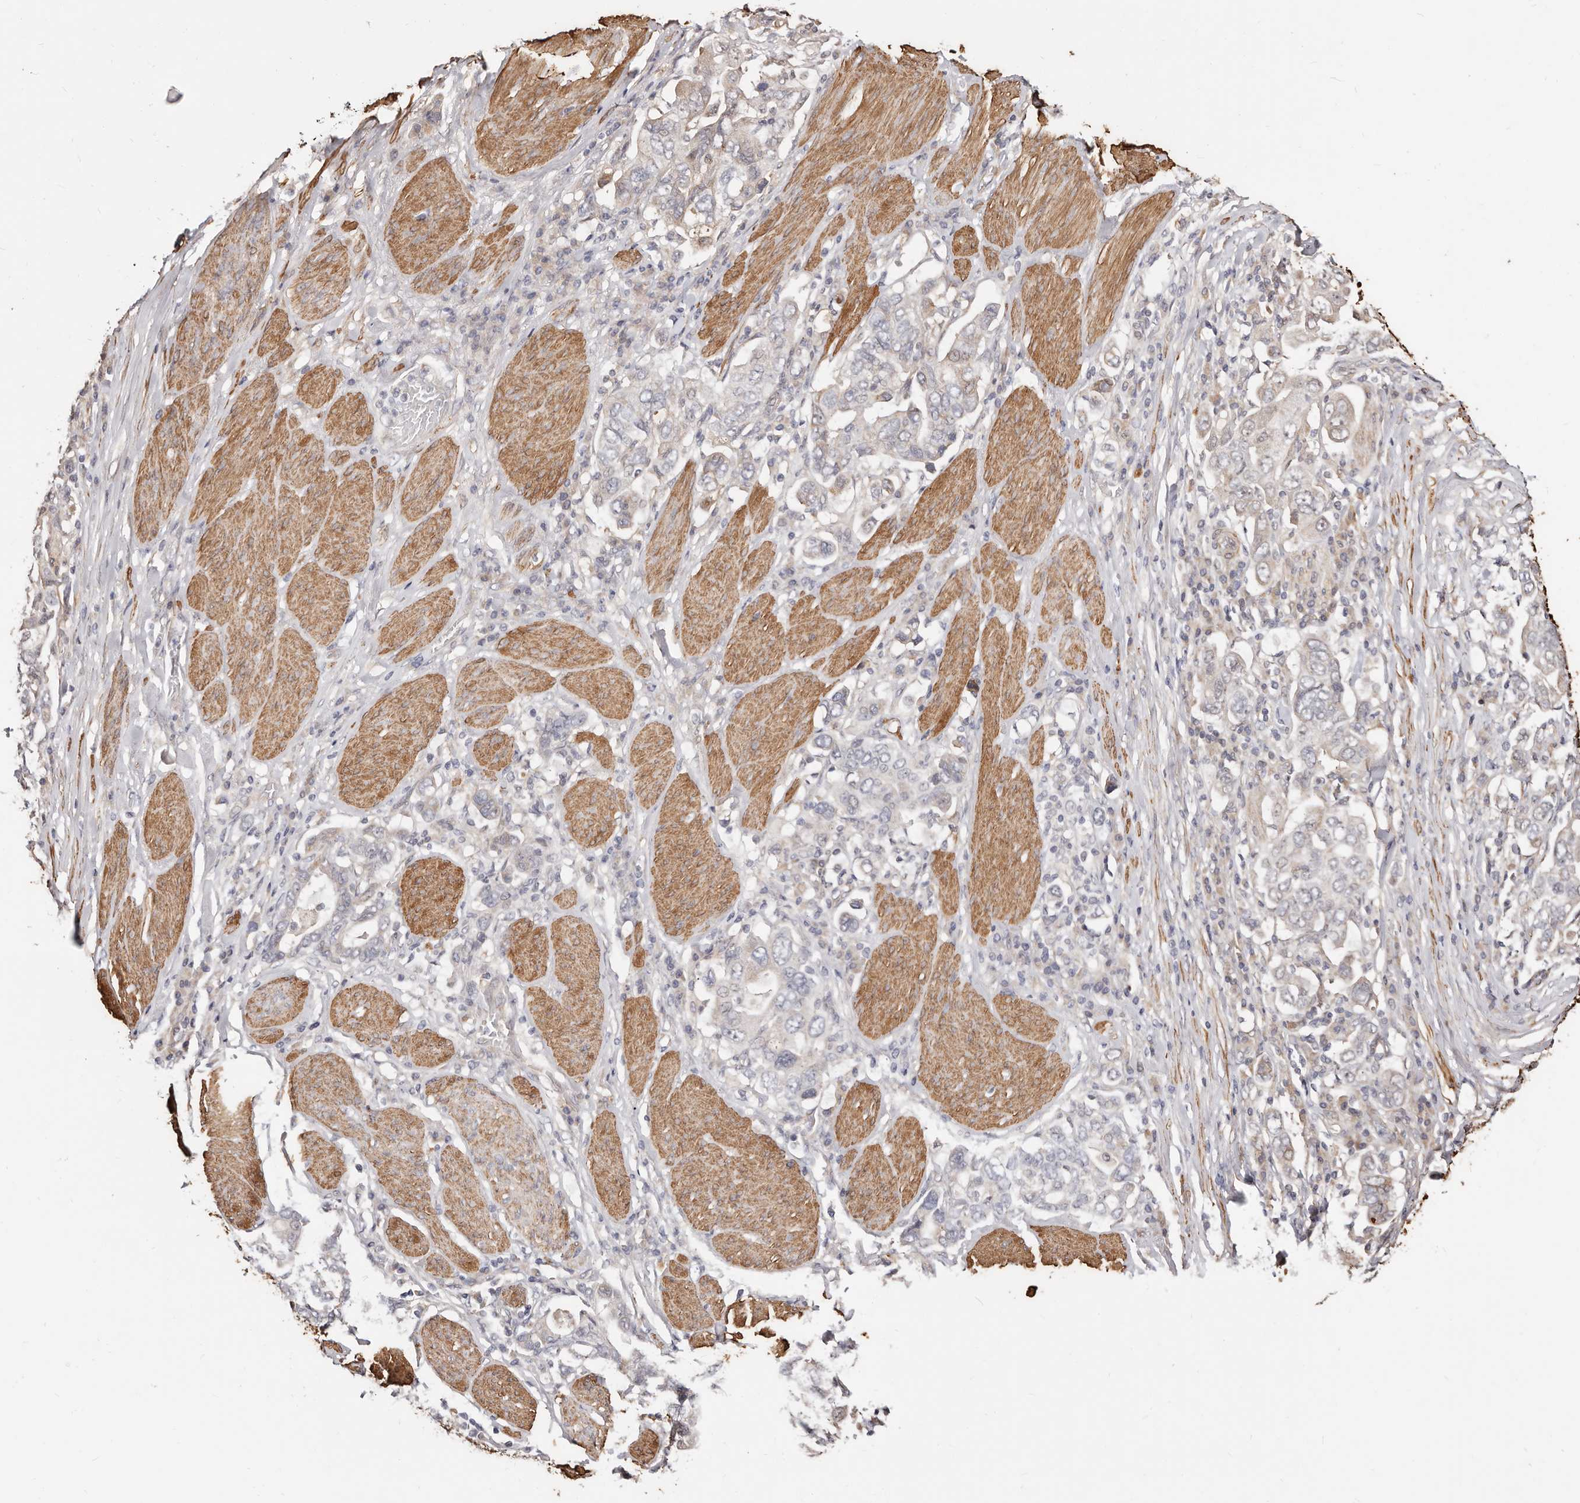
{"staining": {"intensity": "negative", "quantity": "none", "location": "none"}, "tissue": "stomach cancer", "cell_type": "Tumor cells", "image_type": "cancer", "snomed": [{"axis": "morphology", "description": "Adenocarcinoma, NOS"}, {"axis": "topography", "description": "Stomach, upper"}], "caption": "Immunohistochemistry (IHC) photomicrograph of human adenocarcinoma (stomach) stained for a protein (brown), which shows no staining in tumor cells. (Brightfield microscopy of DAB (3,3'-diaminobenzidine) immunohistochemistry (IHC) at high magnification).", "gene": "TRIP13", "patient": {"sex": "male", "age": 62}}